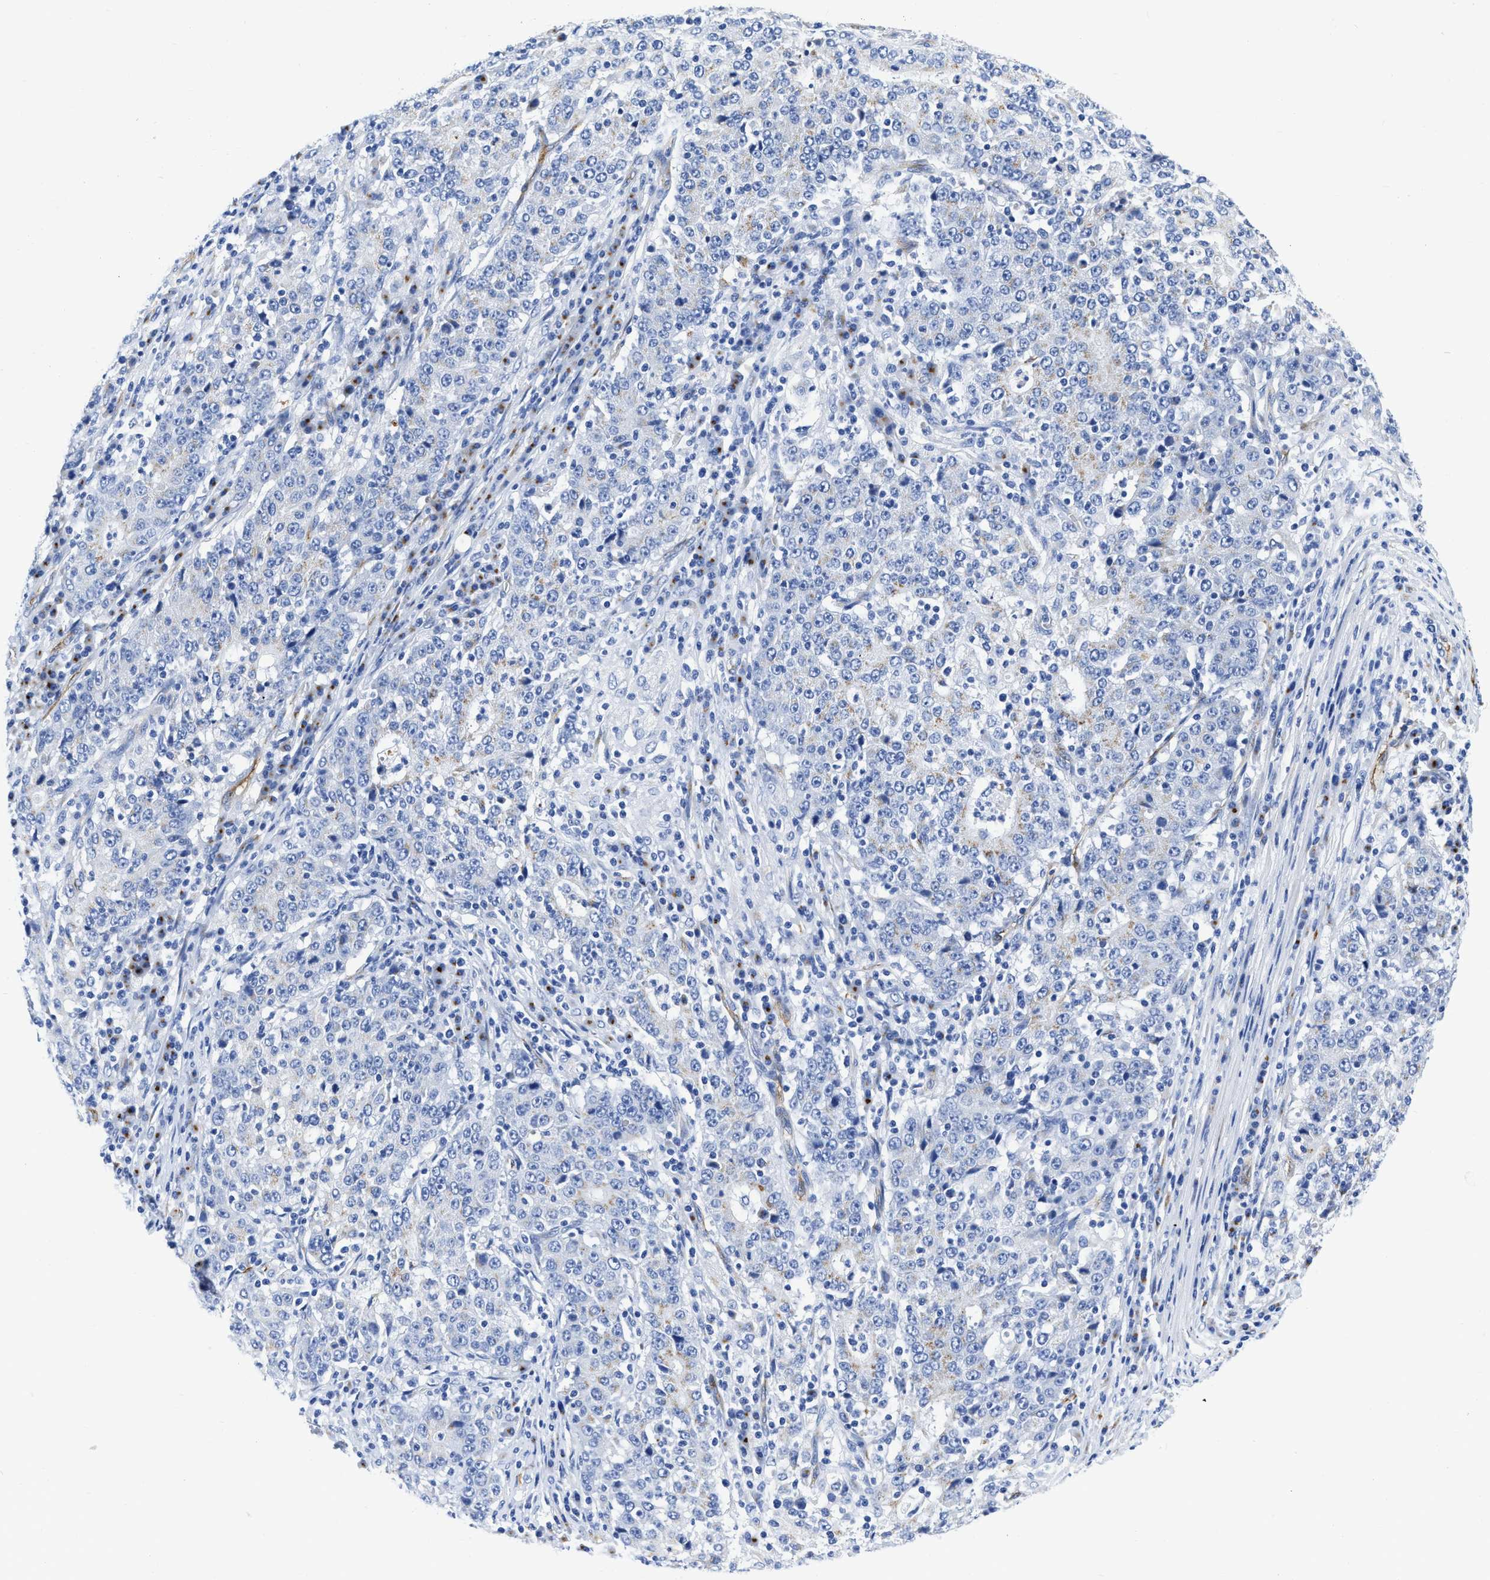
{"staining": {"intensity": "negative", "quantity": "none", "location": "none"}, "tissue": "stomach cancer", "cell_type": "Tumor cells", "image_type": "cancer", "snomed": [{"axis": "morphology", "description": "Adenocarcinoma, NOS"}, {"axis": "topography", "description": "Stomach"}], "caption": "This is a histopathology image of IHC staining of adenocarcinoma (stomach), which shows no staining in tumor cells. (DAB IHC visualized using brightfield microscopy, high magnification).", "gene": "TVP23B", "patient": {"sex": "male", "age": 59}}